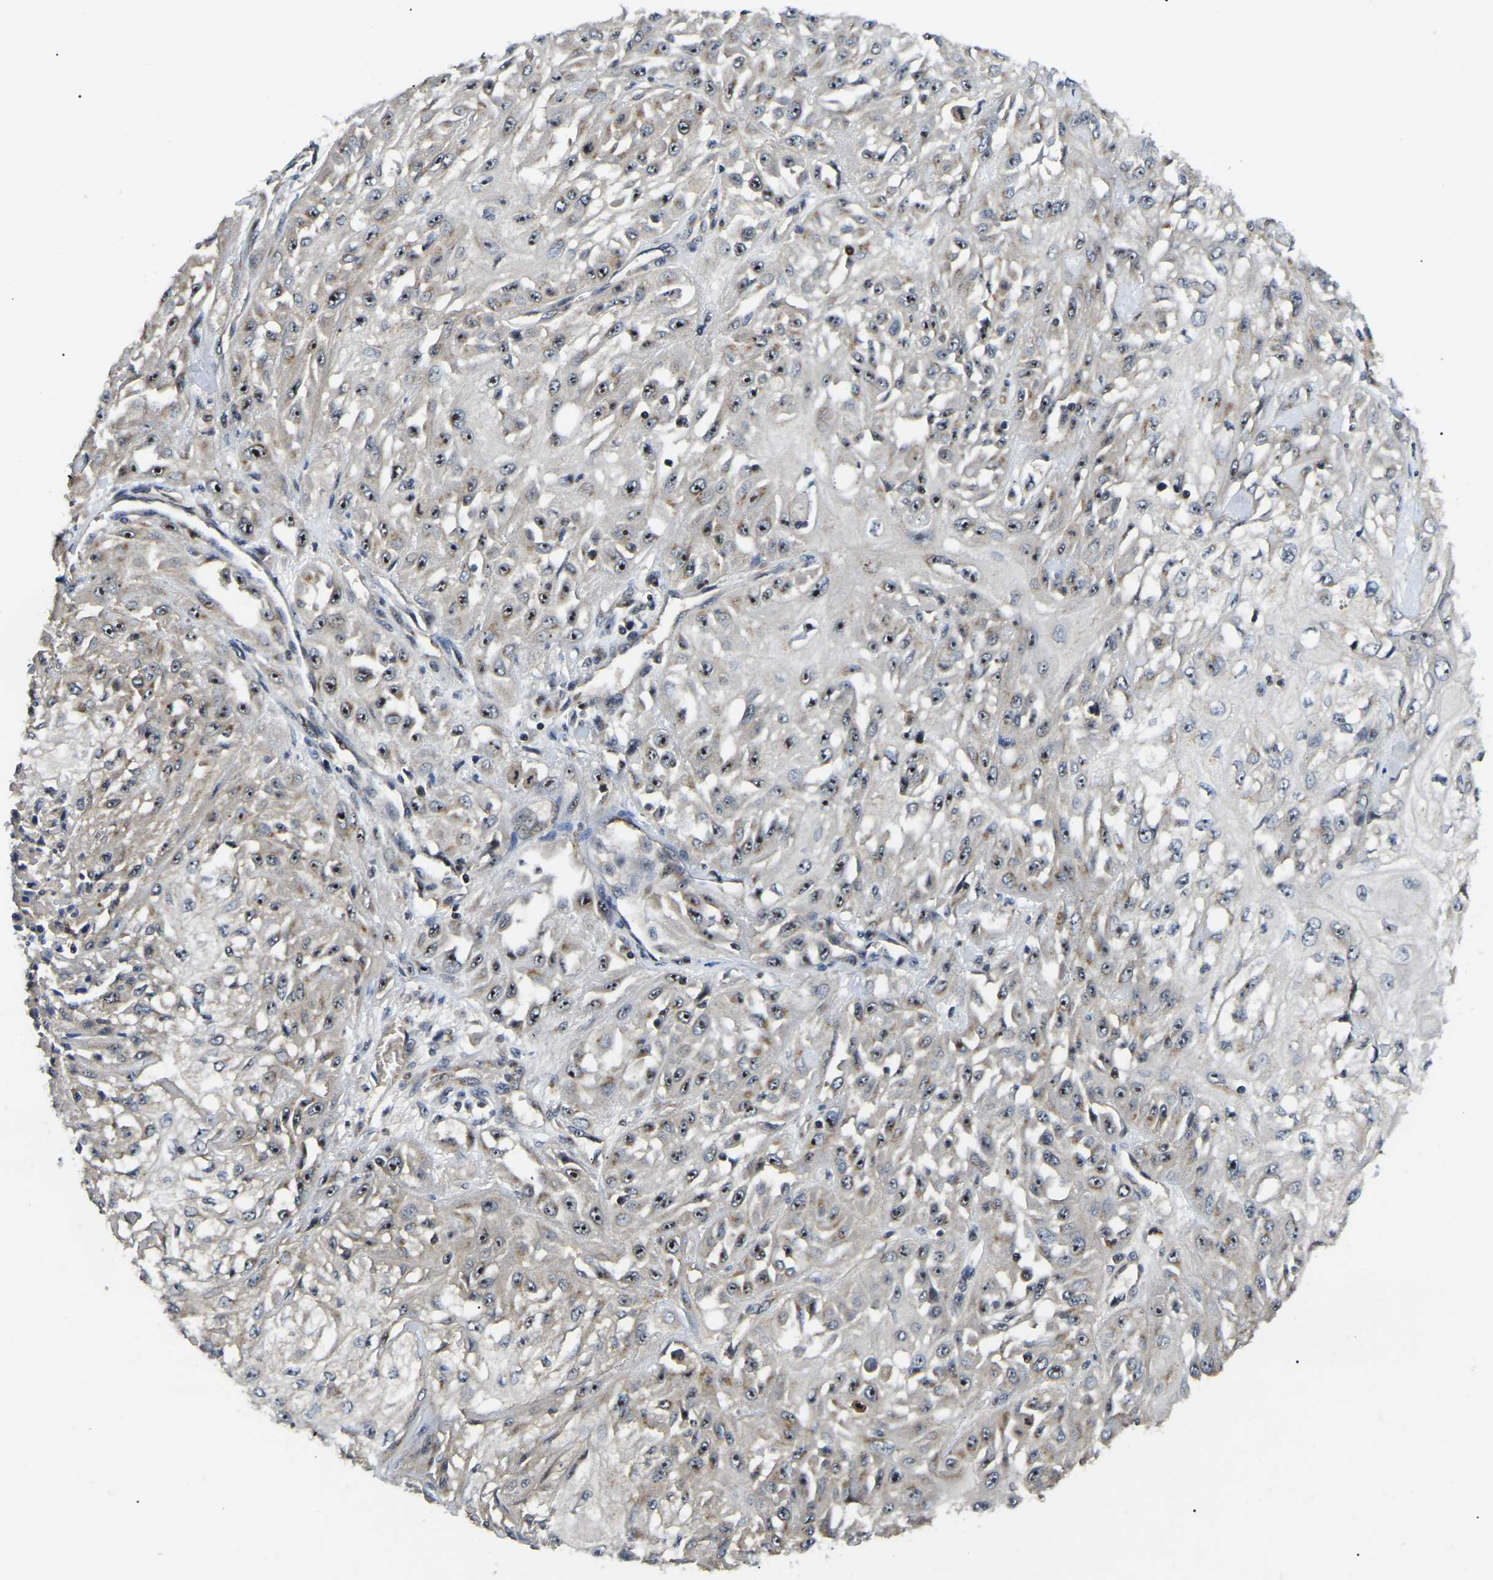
{"staining": {"intensity": "moderate", "quantity": ">75%", "location": "nuclear"}, "tissue": "skin cancer", "cell_type": "Tumor cells", "image_type": "cancer", "snomed": [{"axis": "morphology", "description": "Squamous cell carcinoma, NOS"}, {"axis": "morphology", "description": "Squamous cell carcinoma, metastatic, NOS"}, {"axis": "topography", "description": "Skin"}, {"axis": "topography", "description": "Lymph node"}], "caption": "The photomicrograph reveals immunohistochemical staining of skin cancer. There is moderate nuclear staining is seen in about >75% of tumor cells.", "gene": "RBM28", "patient": {"sex": "male", "age": 75}}